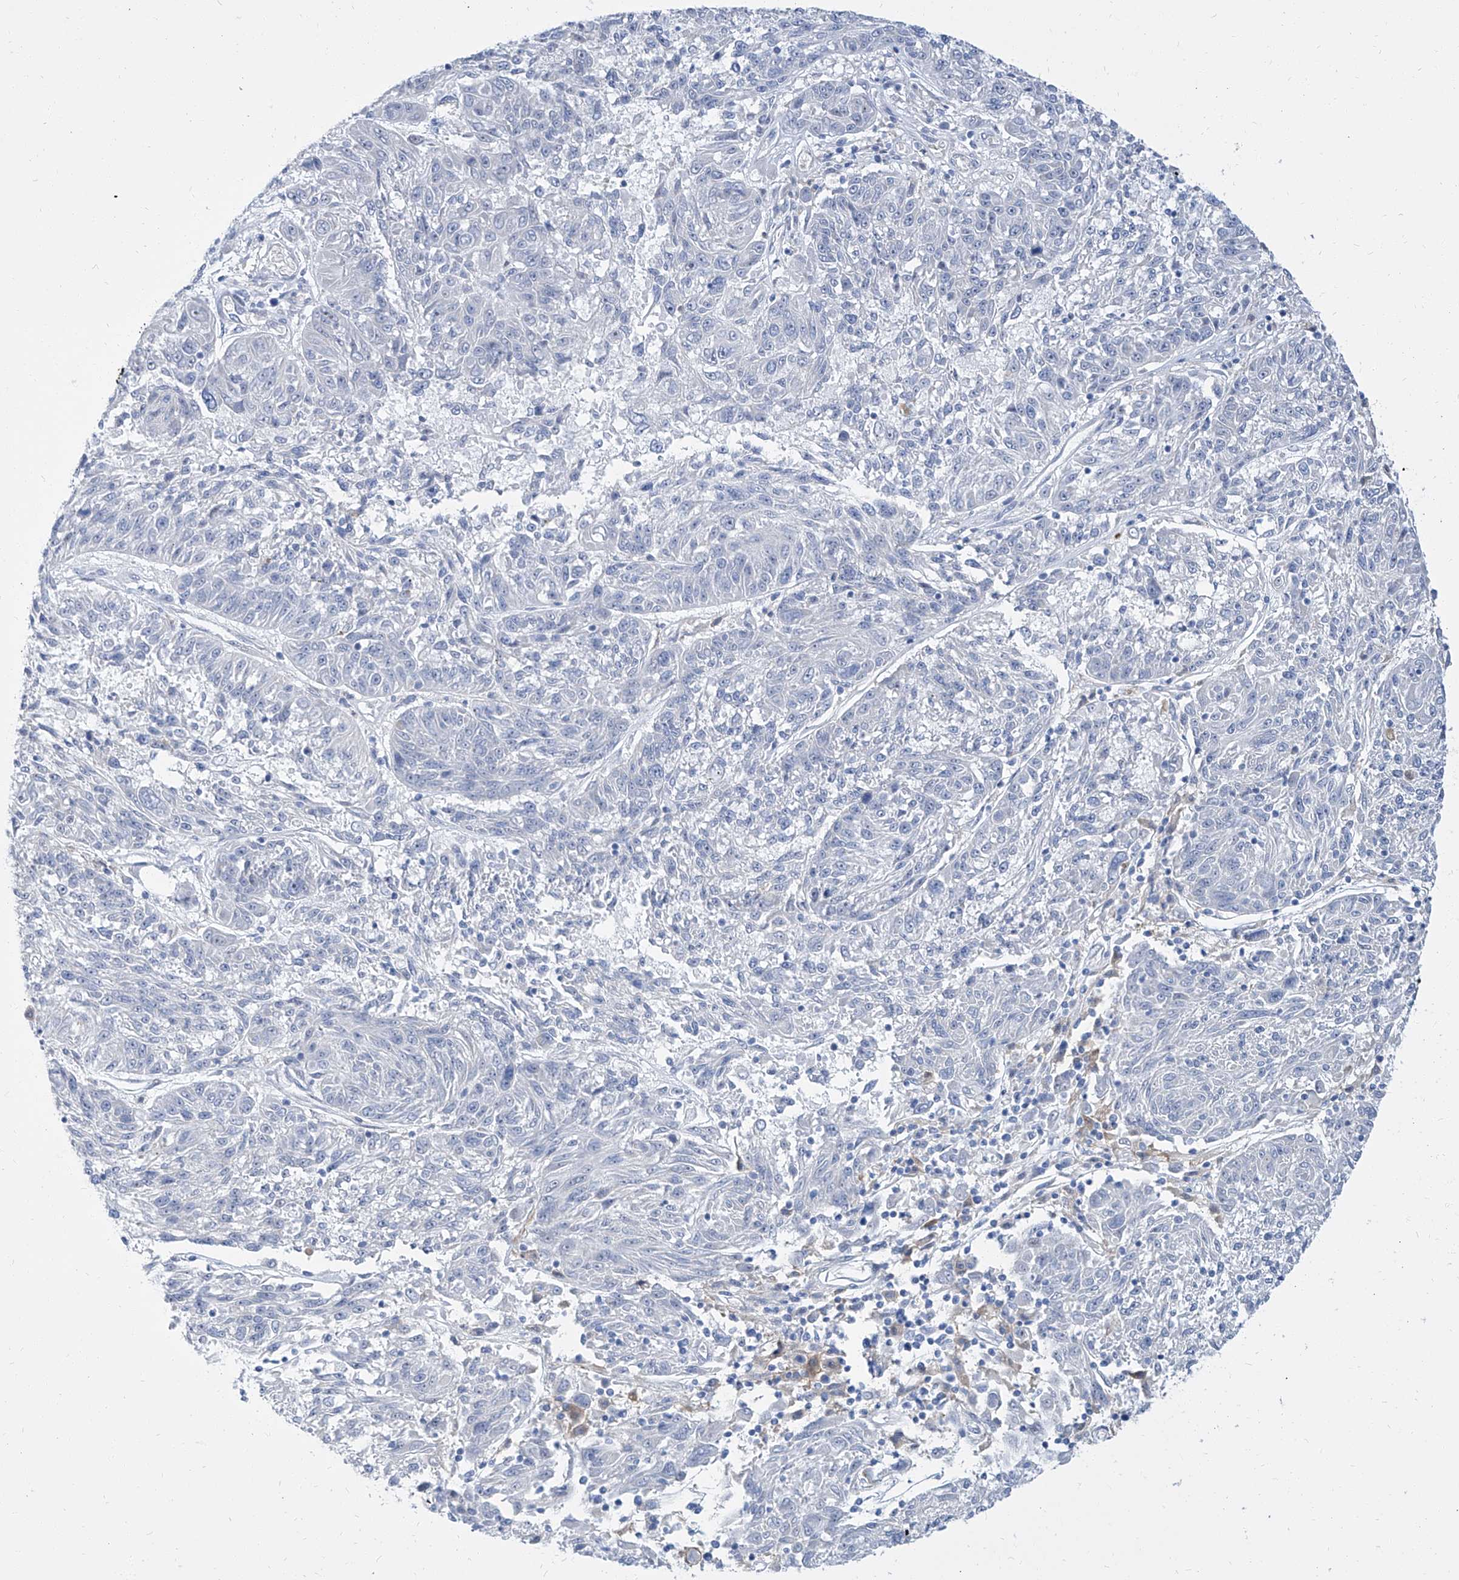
{"staining": {"intensity": "negative", "quantity": "none", "location": "none"}, "tissue": "melanoma", "cell_type": "Tumor cells", "image_type": "cancer", "snomed": [{"axis": "morphology", "description": "Malignant melanoma, NOS"}, {"axis": "topography", "description": "Skin"}], "caption": "Tumor cells are negative for protein expression in human malignant melanoma.", "gene": "TXLNB", "patient": {"sex": "male", "age": 53}}